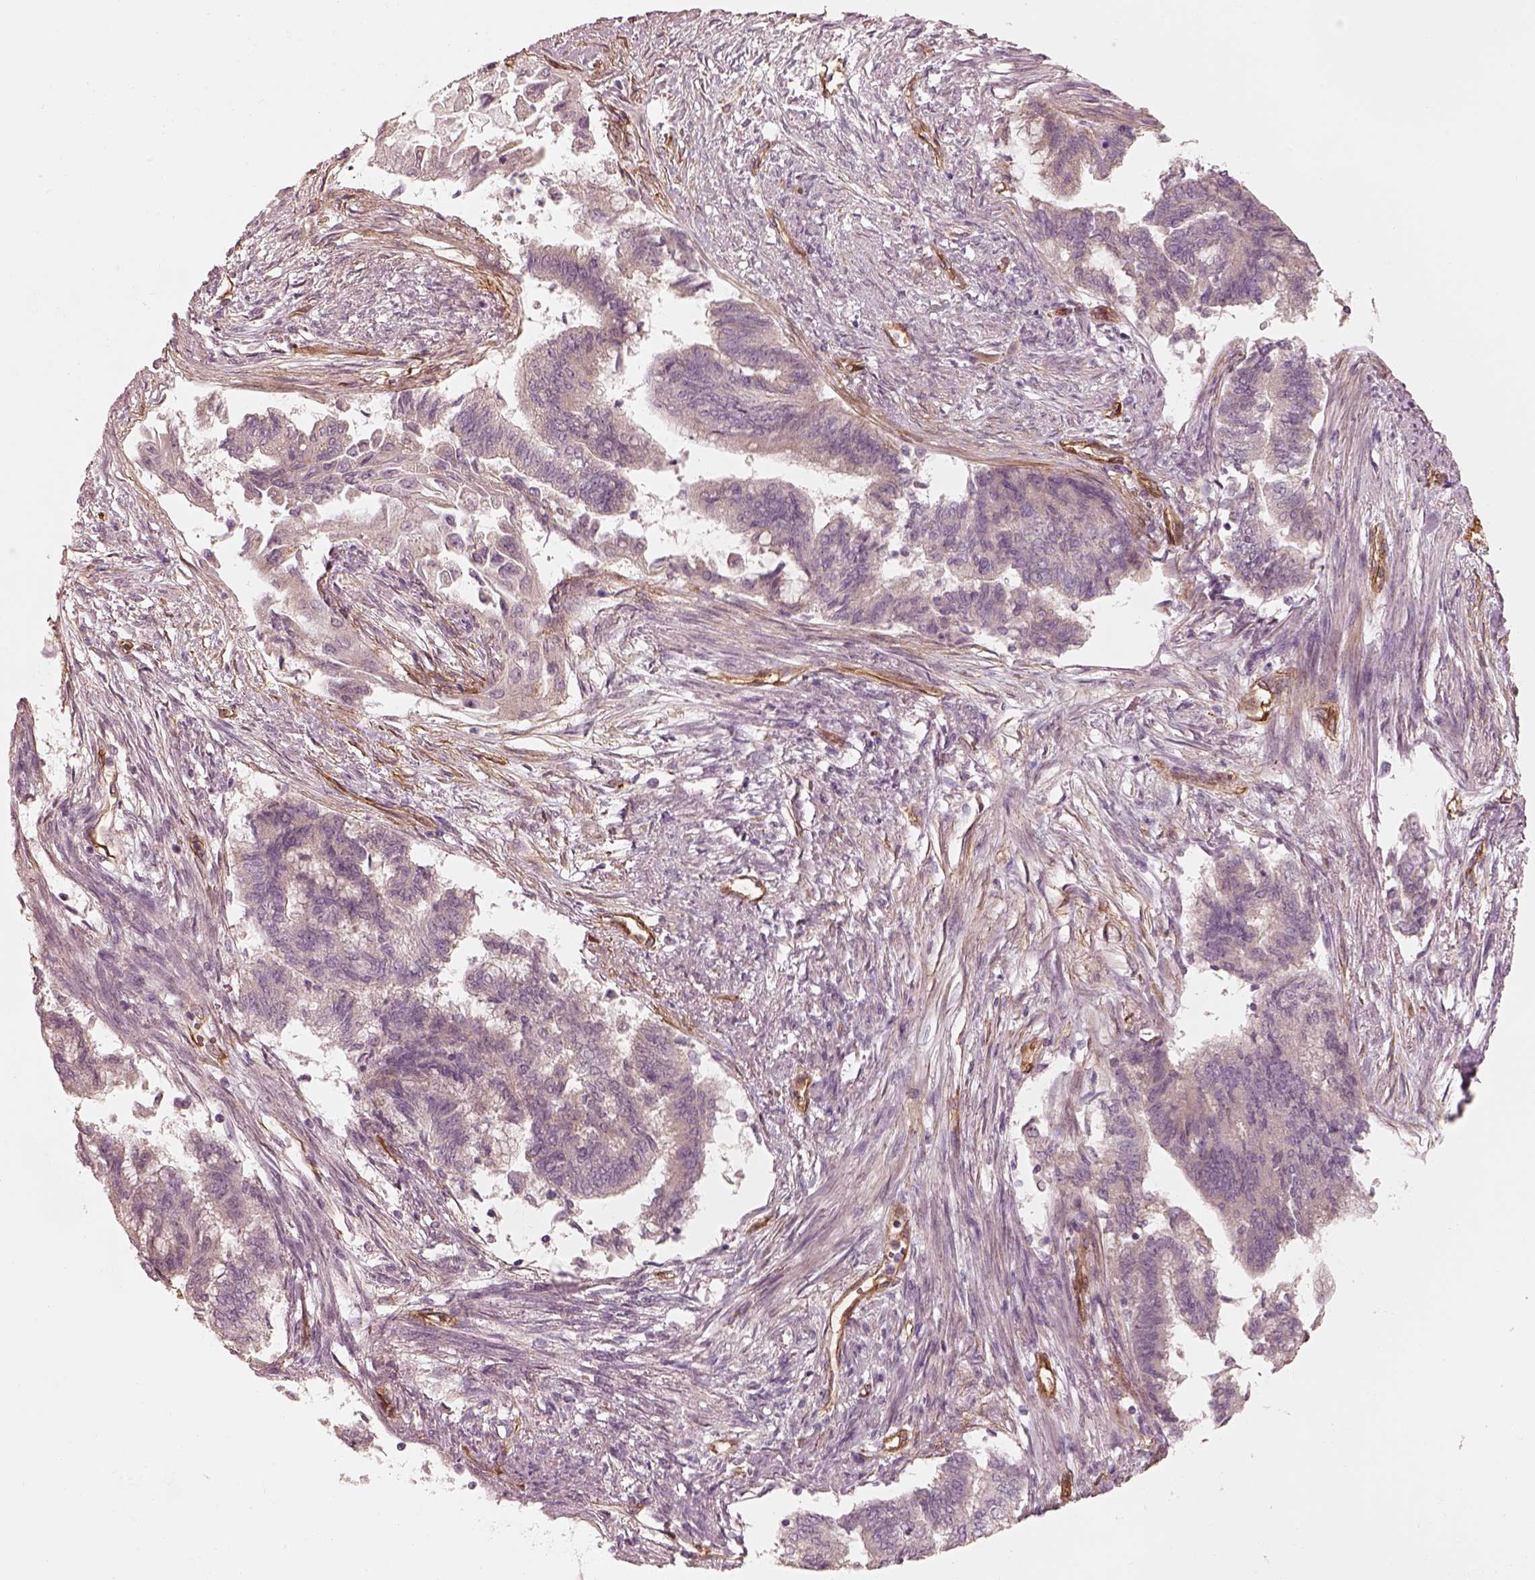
{"staining": {"intensity": "negative", "quantity": "none", "location": "none"}, "tissue": "endometrial cancer", "cell_type": "Tumor cells", "image_type": "cancer", "snomed": [{"axis": "morphology", "description": "Adenocarcinoma, NOS"}, {"axis": "topography", "description": "Endometrium"}], "caption": "Endometrial cancer (adenocarcinoma) stained for a protein using immunohistochemistry (IHC) demonstrates no staining tumor cells.", "gene": "CRYM", "patient": {"sex": "female", "age": 65}}